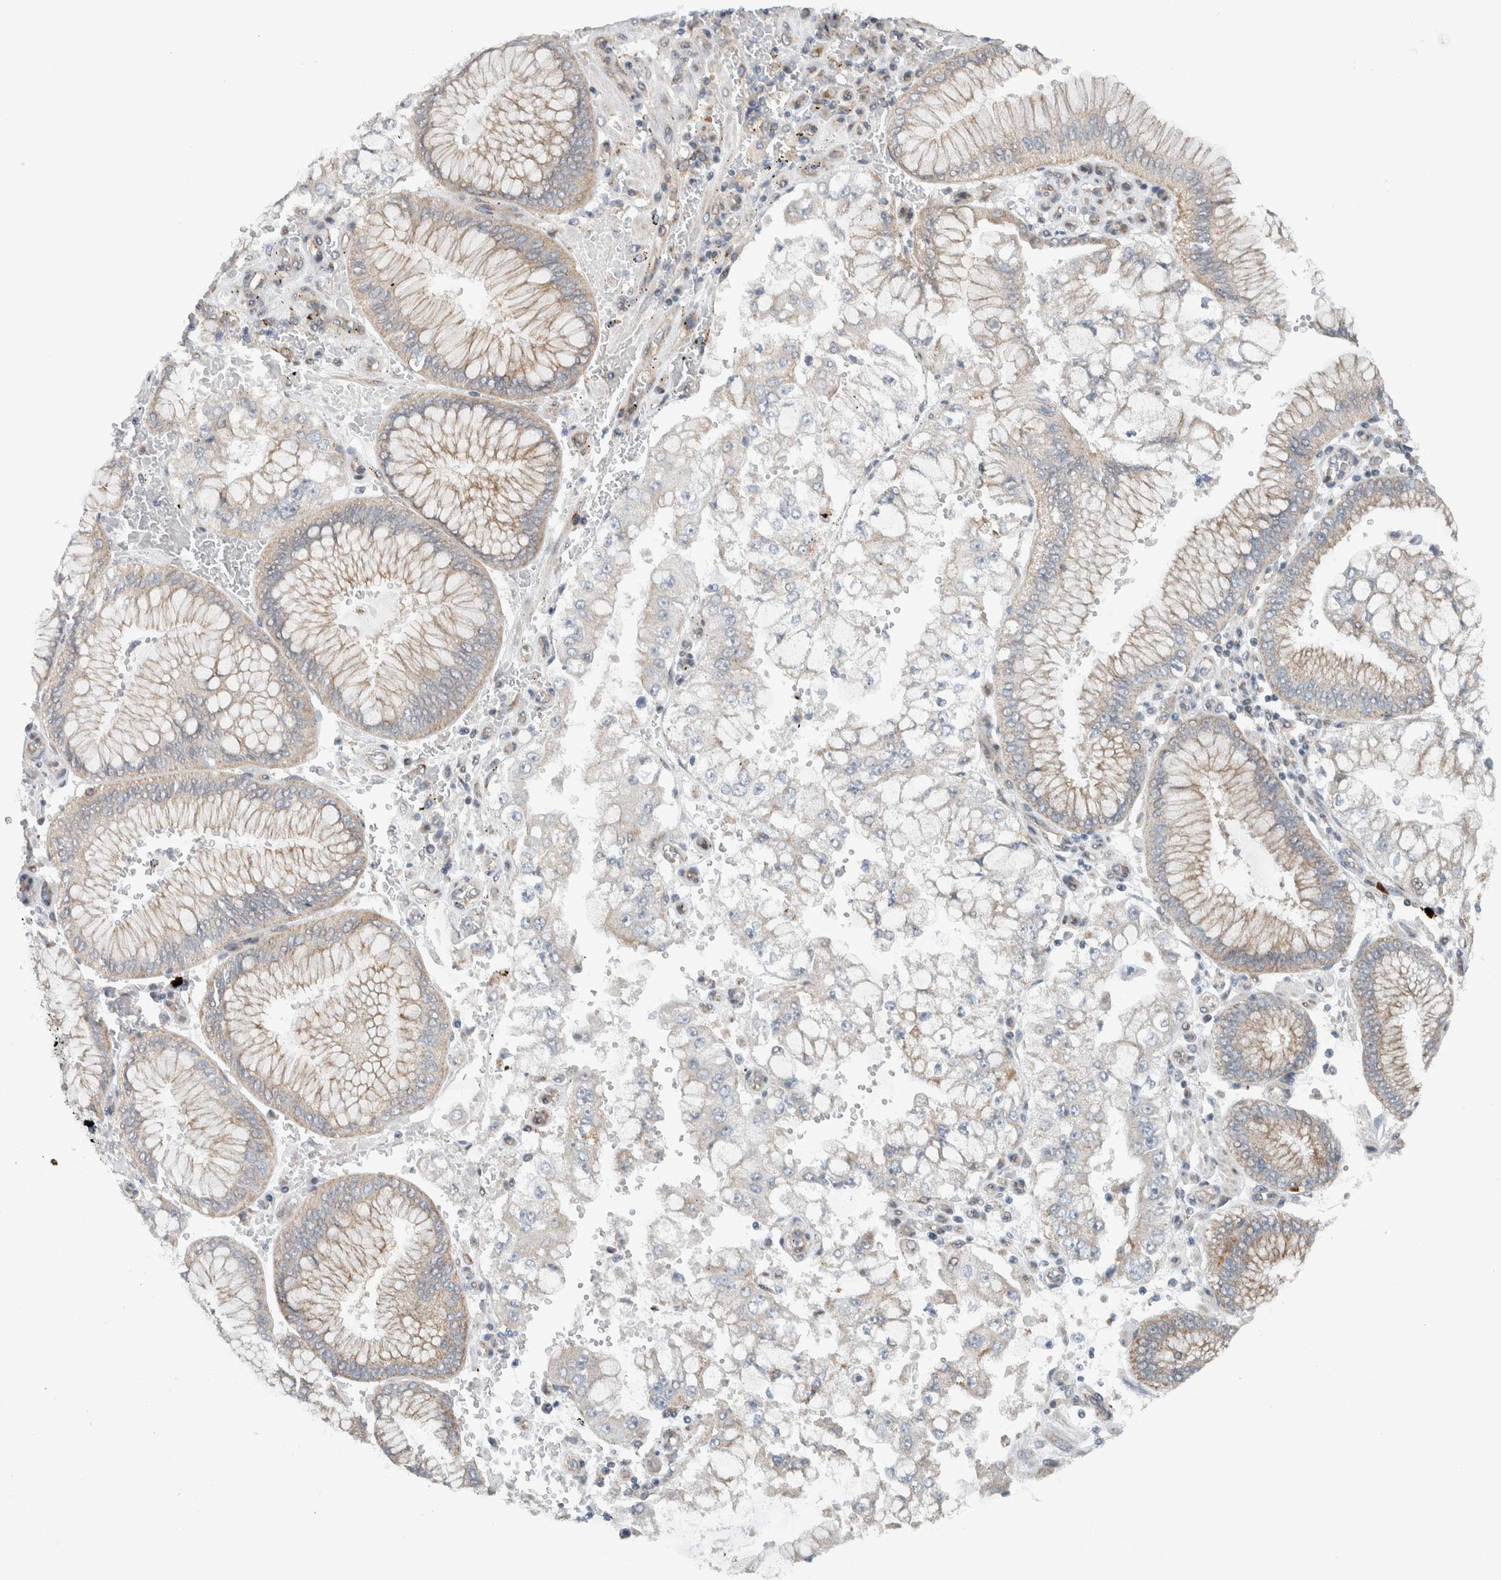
{"staining": {"intensity": "weak", "quantity": "25%-75%", "location": "cytoplasmic/membranous"}, "tissue": "stomach cancer", "cell_type": "Tumor cells", "image_type": "cancer", "snomed": [{"axis": "morphology", "description": "Adenocarcinoma, NOS"}, {"axis": "topography", "description": "Stomach"}], "caption": "DAB (3,3'-diaminobenzidine) immunohistochemical staining of stomach cancer shows weak cytoplasmic/membranous protein expression in approximately 25%-75% of tumor cells.", "gene": "RERE", "patient": {"sex": "male", "age": 76}}